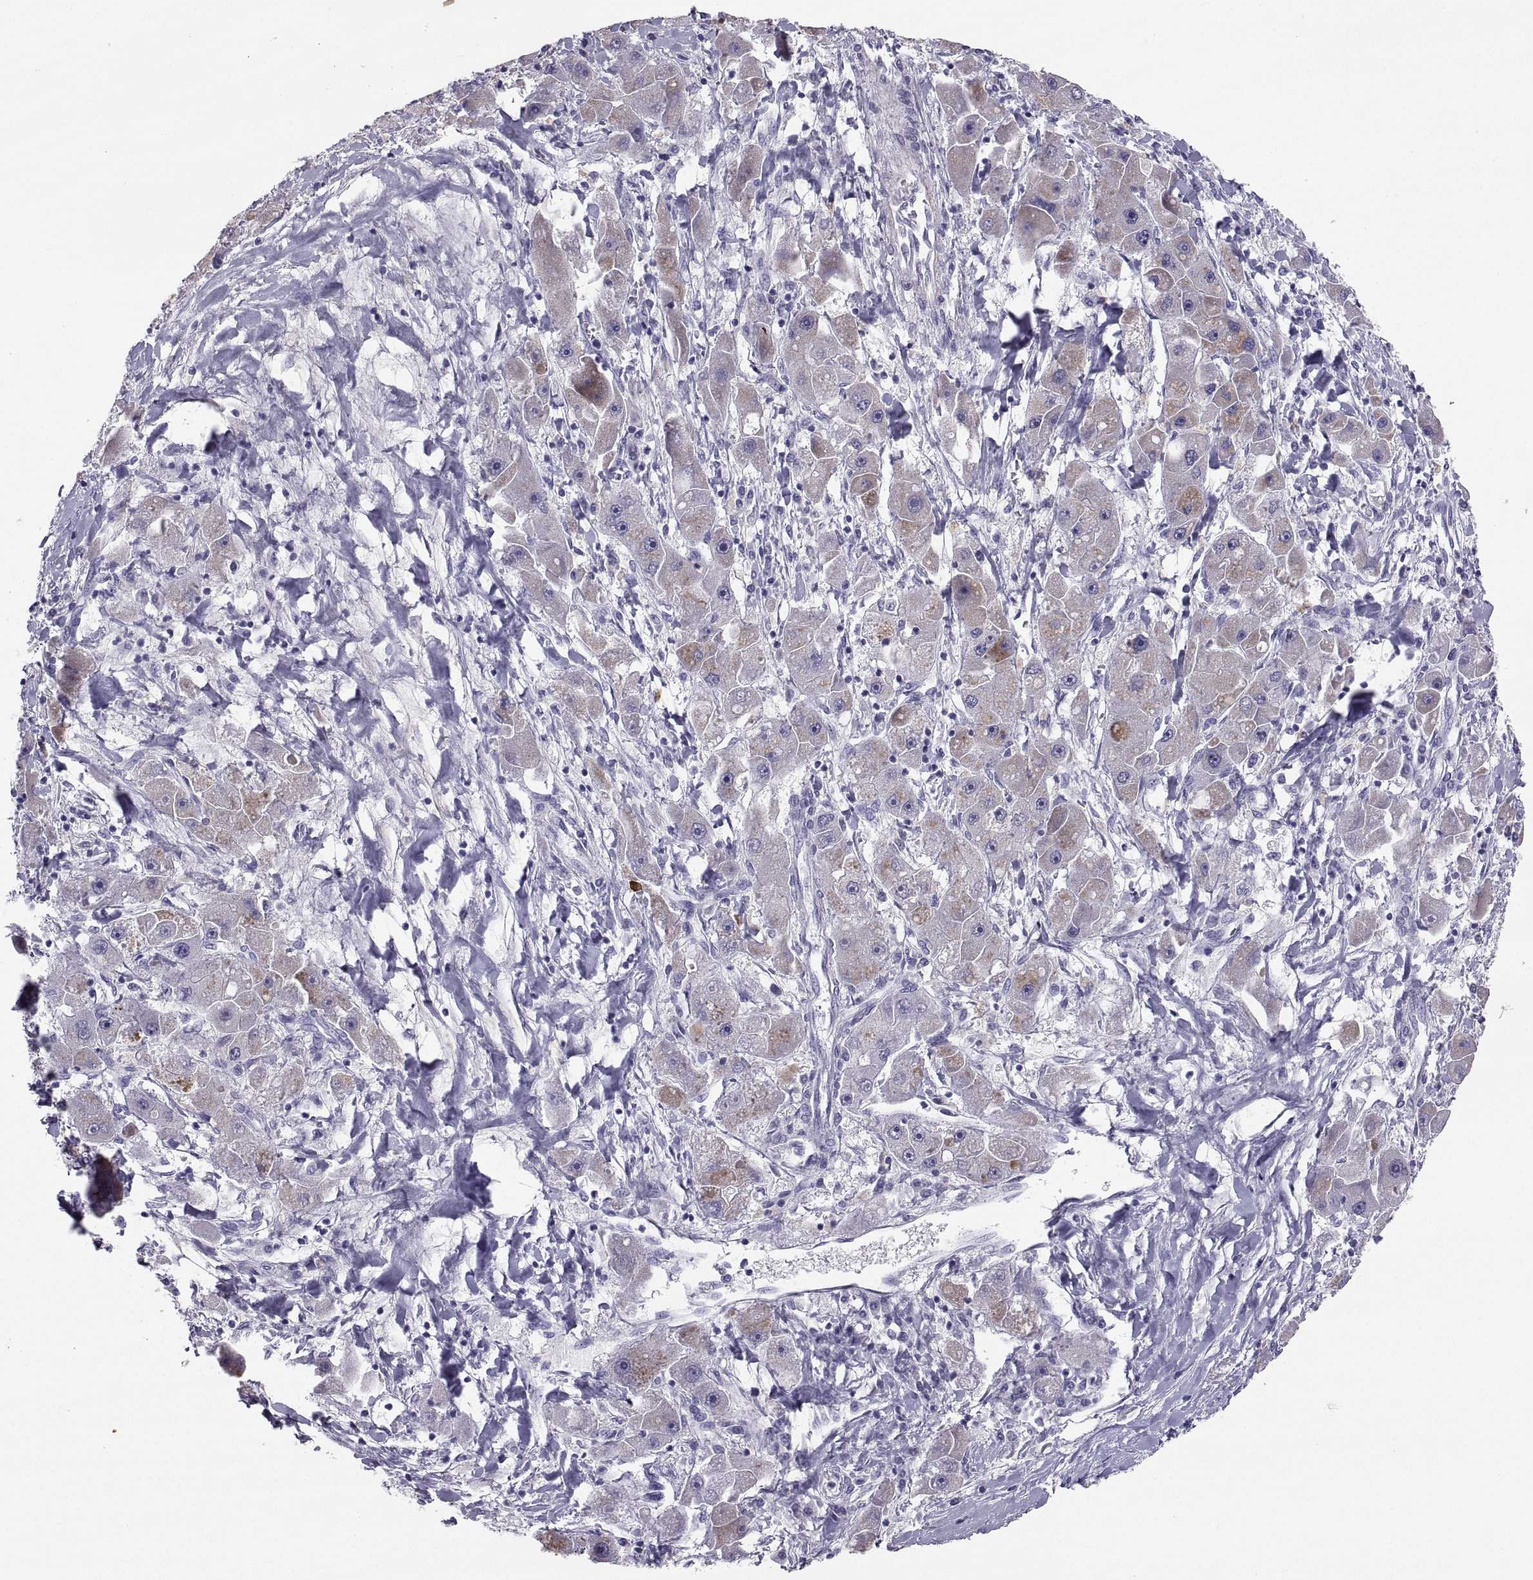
{"staining": {"intensity": "negative", "quantity": "none", "location": "none"}, "tissue": "liver cancer", "cell_type": "Tumor cells", "image_type": "cancer", "snomed": [{"axis": "morphology", "description": "Carcinoma, Hepatocellular, NOS"}, {"axis": "topography", "description": "Liver"}], "caption": "DAB immunohistochemical staining of human liver cancer reveals no significant positivity in tumor cells.", "gene": "IGSF1", "patient": {"sex": "male", "age": 24}}